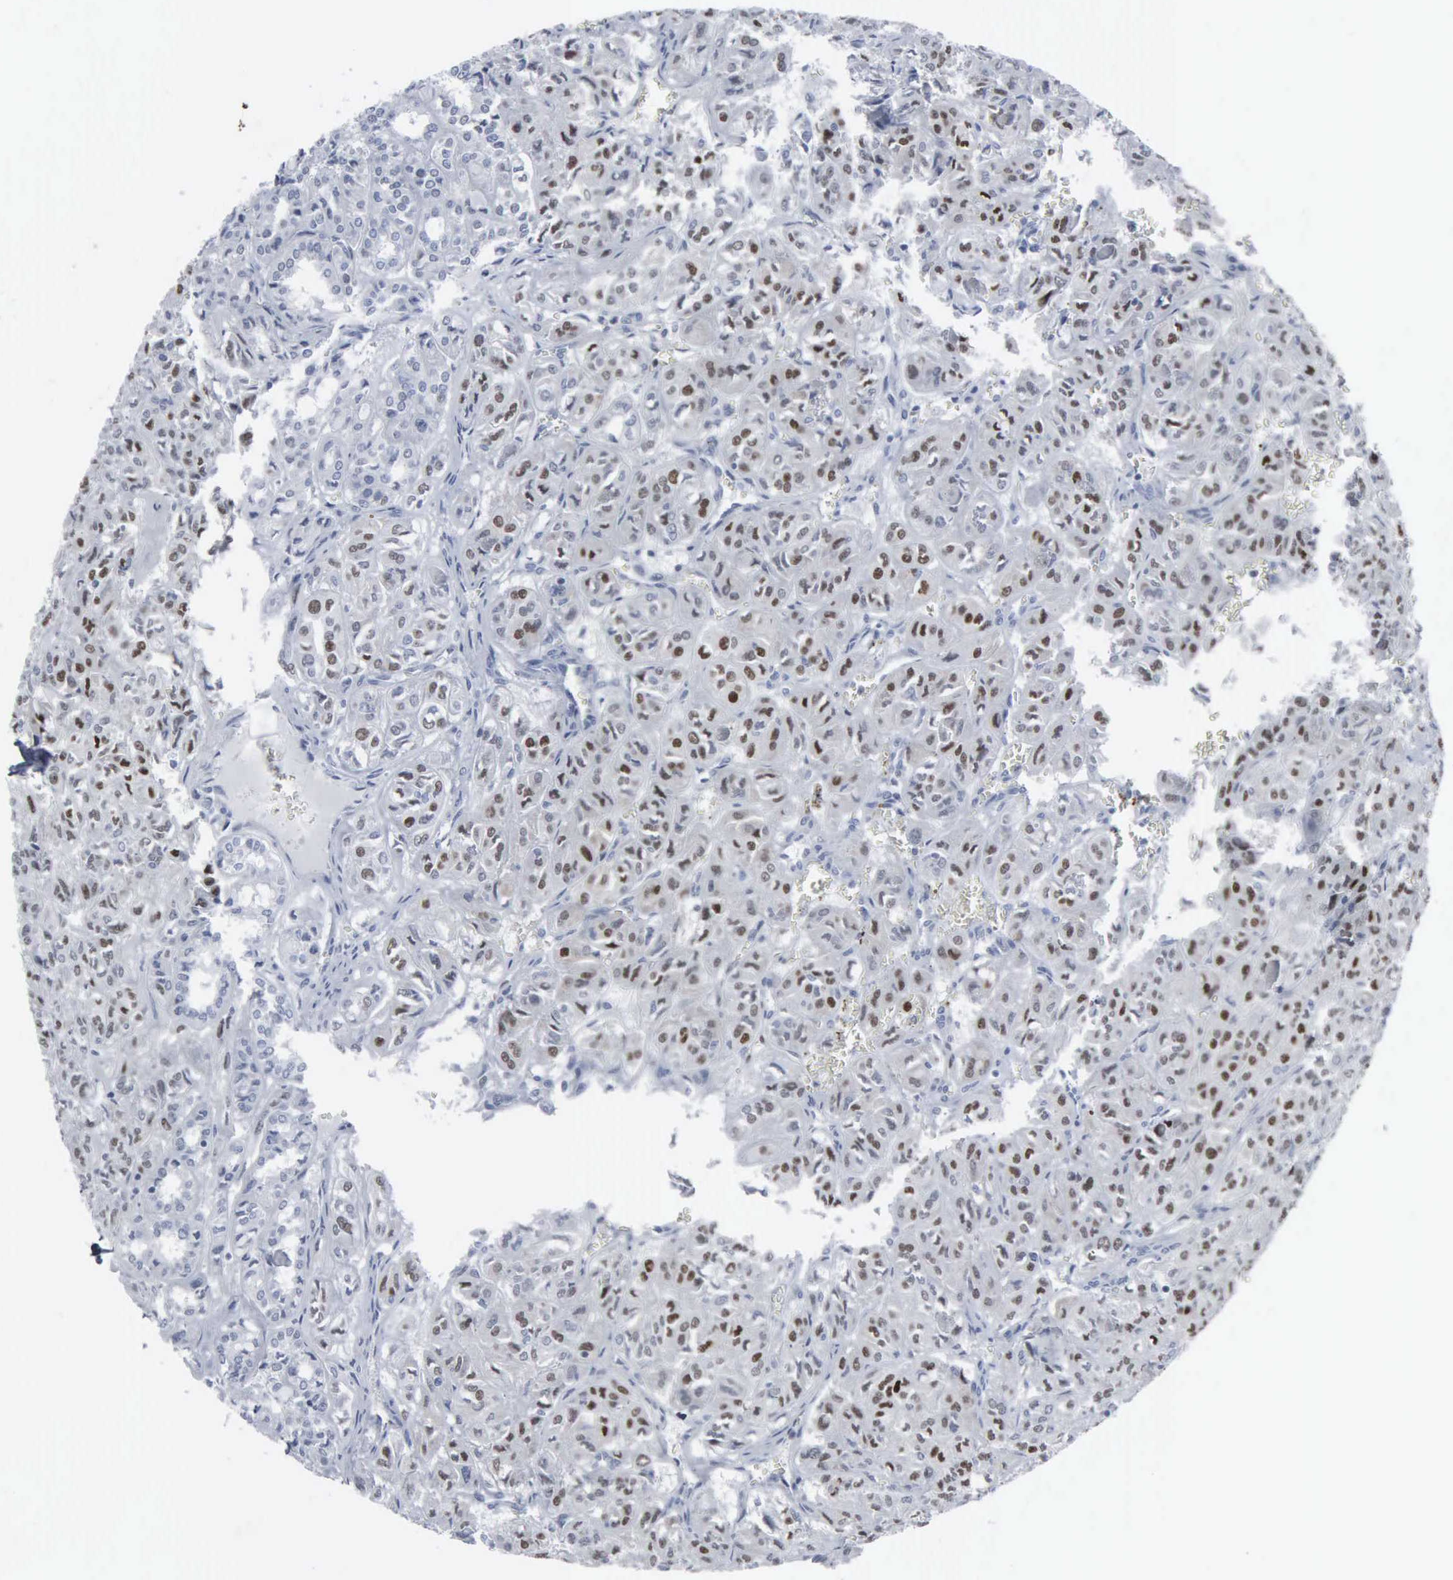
{"staining": {"intensity": "strong", "quantity": "25%-75%", "location": "nuclear"}, "tissue": "thyroid cancer", "cell_type": "Tumor cells", "image_type": "cancer", "snomed": [{"axis": "morphology", "description": "Follicular adenoma carcinoma, NOS"}, {"axis": "topography", "description": "Thyroid gland"}], "caption": "This is a photomicrograph of immunohistochemistry staining of thyroid cancer, which shows strong positivity in the nuclear of tumor cells.", "gene": "CCND3", "patient": {"sex": "female", "age": 71}}